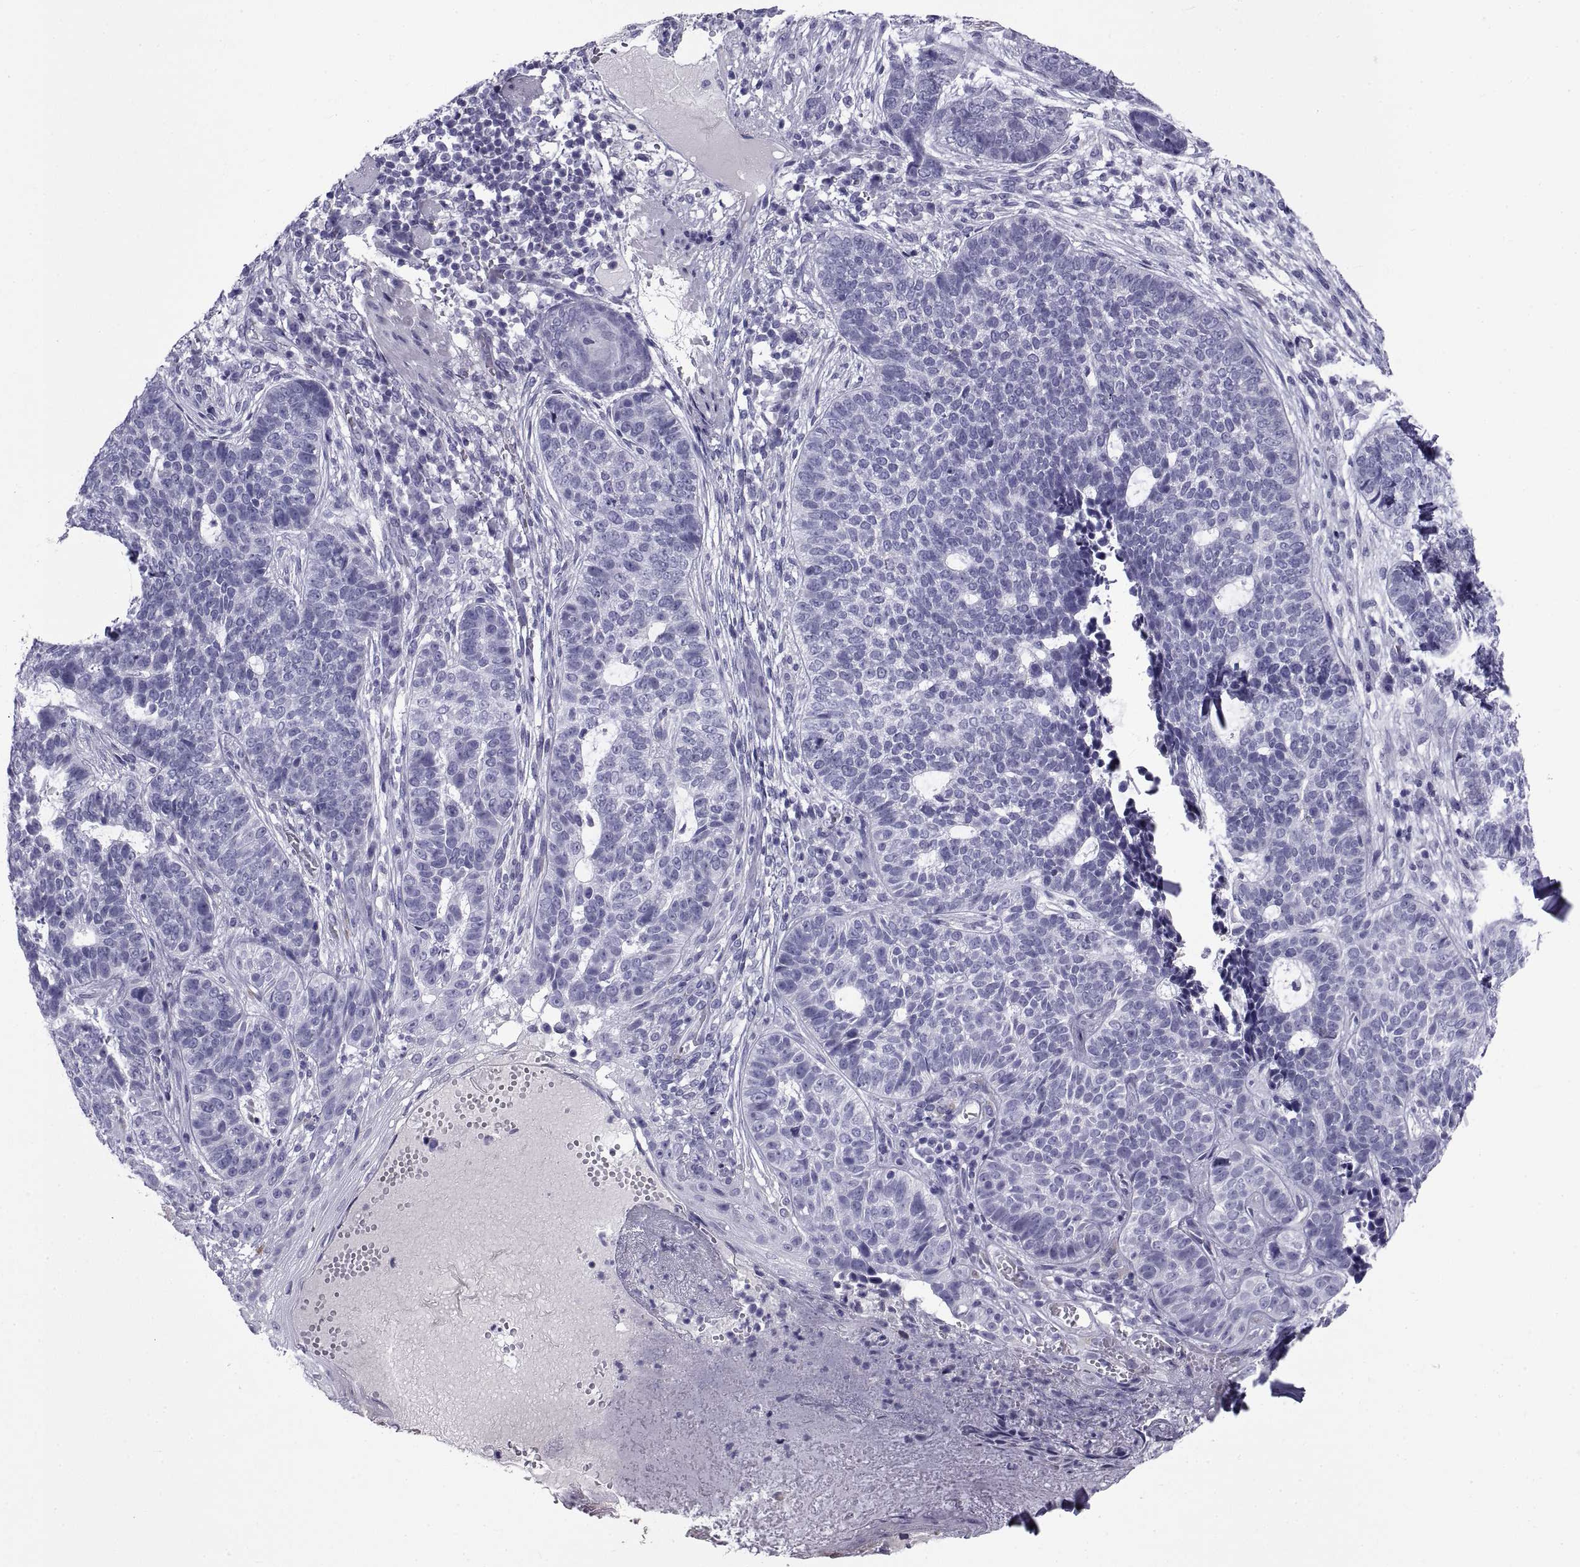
{"staining": {"intensity": "negative", "quantity": "none", "location": "none"}, "tissue": "skin cancer", "cell_type": "Tumor cells", "image_type": "cancer", "snomed": [{"axis": "morphology", "description": "Basal cell carcinoma"}, {"axis": "topography", "description": "Skin"}], "caption": "Immunohistochemical staining of skin cancer (basal cell carcinoma) displays no significant staining in tumor cells. Brightfield microscopy of immunohistochemistry stained with DAB (3,3'-diaminobenzidine) (brown) and hematoxylin (blue), captured at high magnification.", "gene": "NPTX2", "patient": {"sex": "female", "age": 69}}